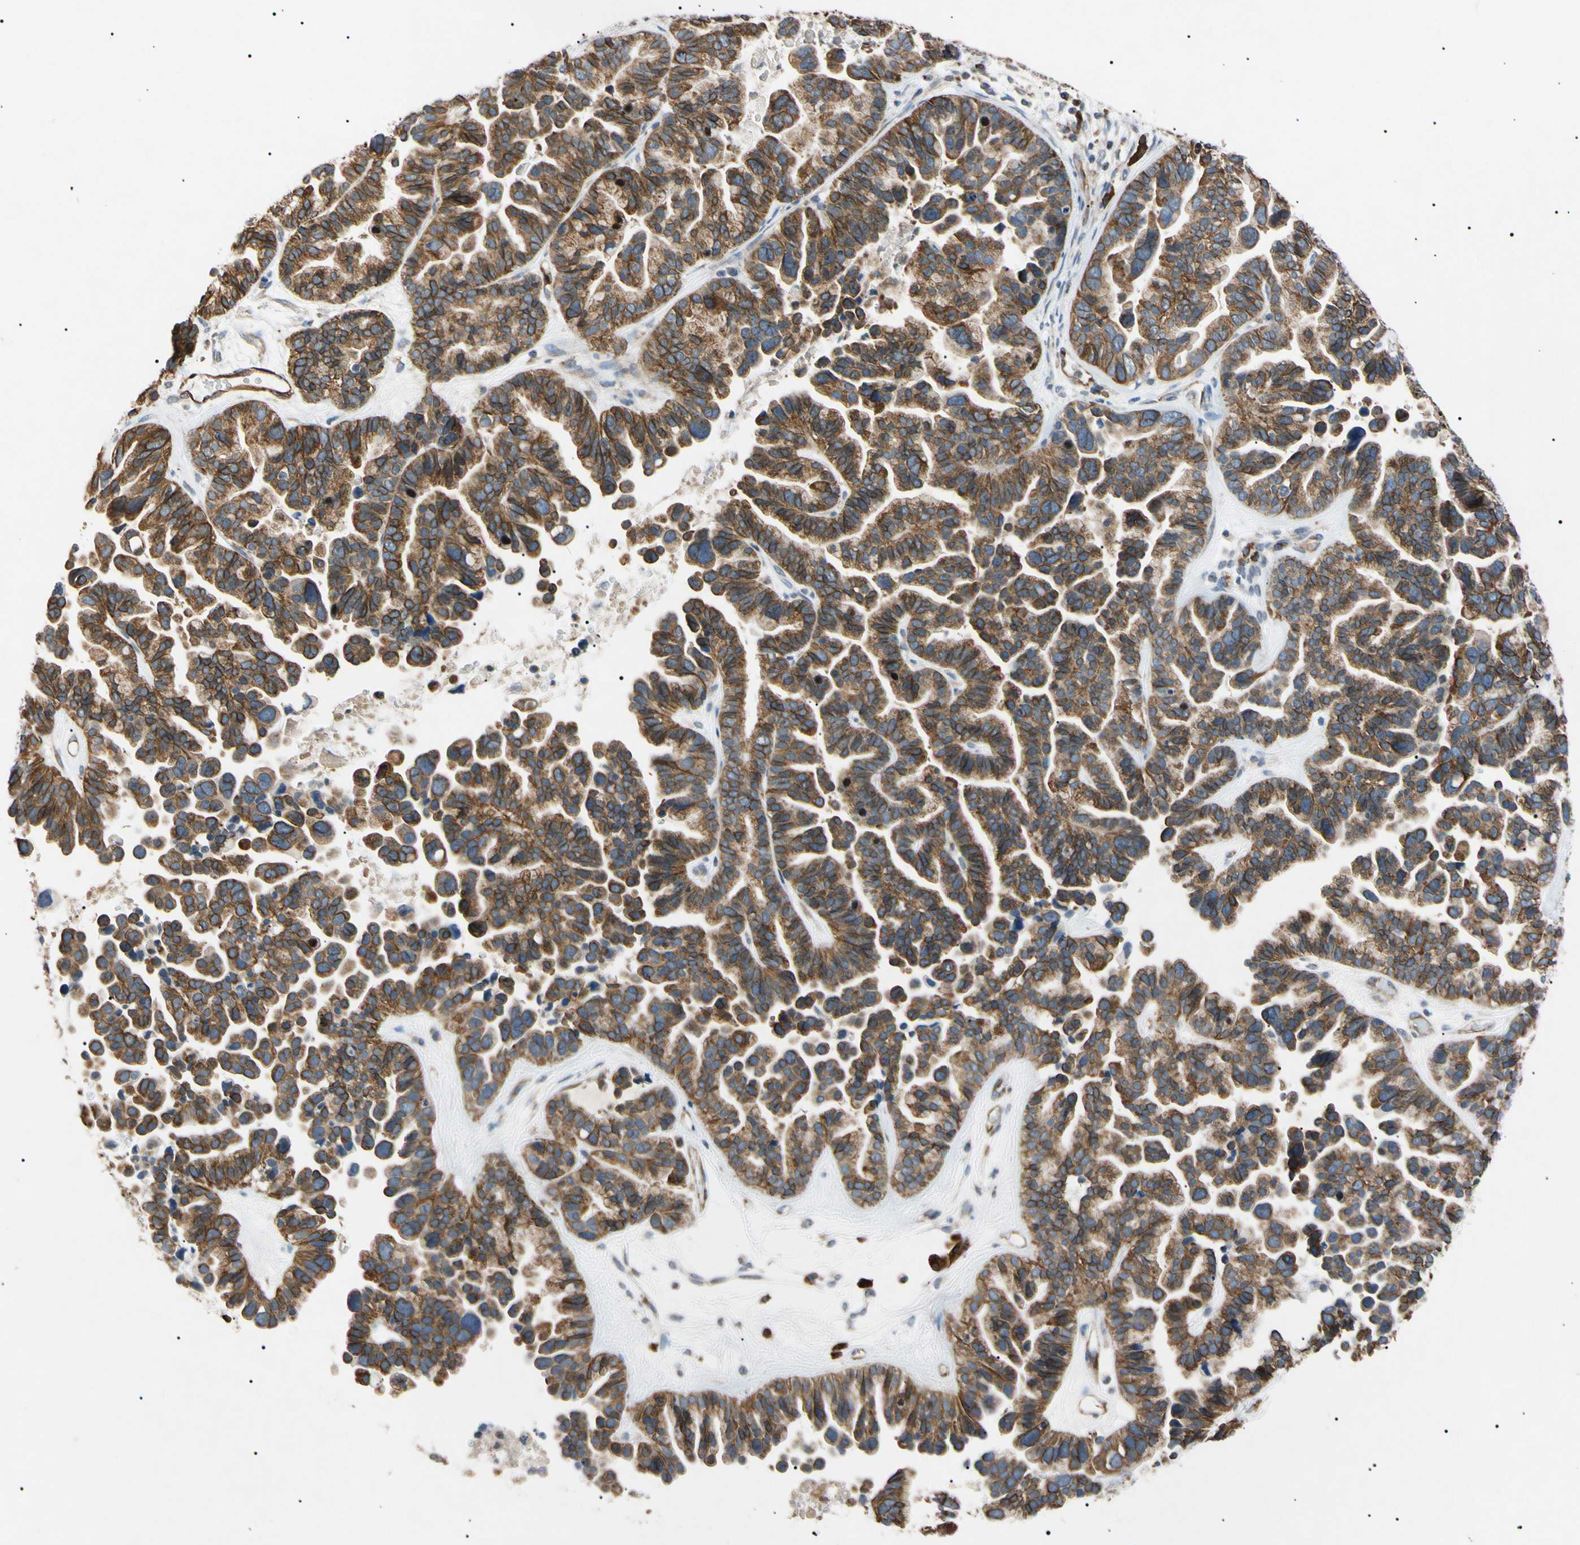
{"staining": {"intensity": "moderate", "quantity": ">75%", "location": "cytoplasmic/membranous,nuclear"}, "tissue": "ovarian cancer", "cell_type": "Tumor cells", "image_type": "cancer", "snomed": [{"axis": "morphology", "description": "Cystadenocarcinoma, serous, NOS"}, {"axis": "topography", "description": "Ovary"}], "caption": "Protein analysis of ovarian cancer tissue shows moderate cytoplasmic/membranous and nuclear staining in approximately >75% of tumor cells.", "gene": "TUBB4A", "patient": {"sex": "female", "age": 56}}